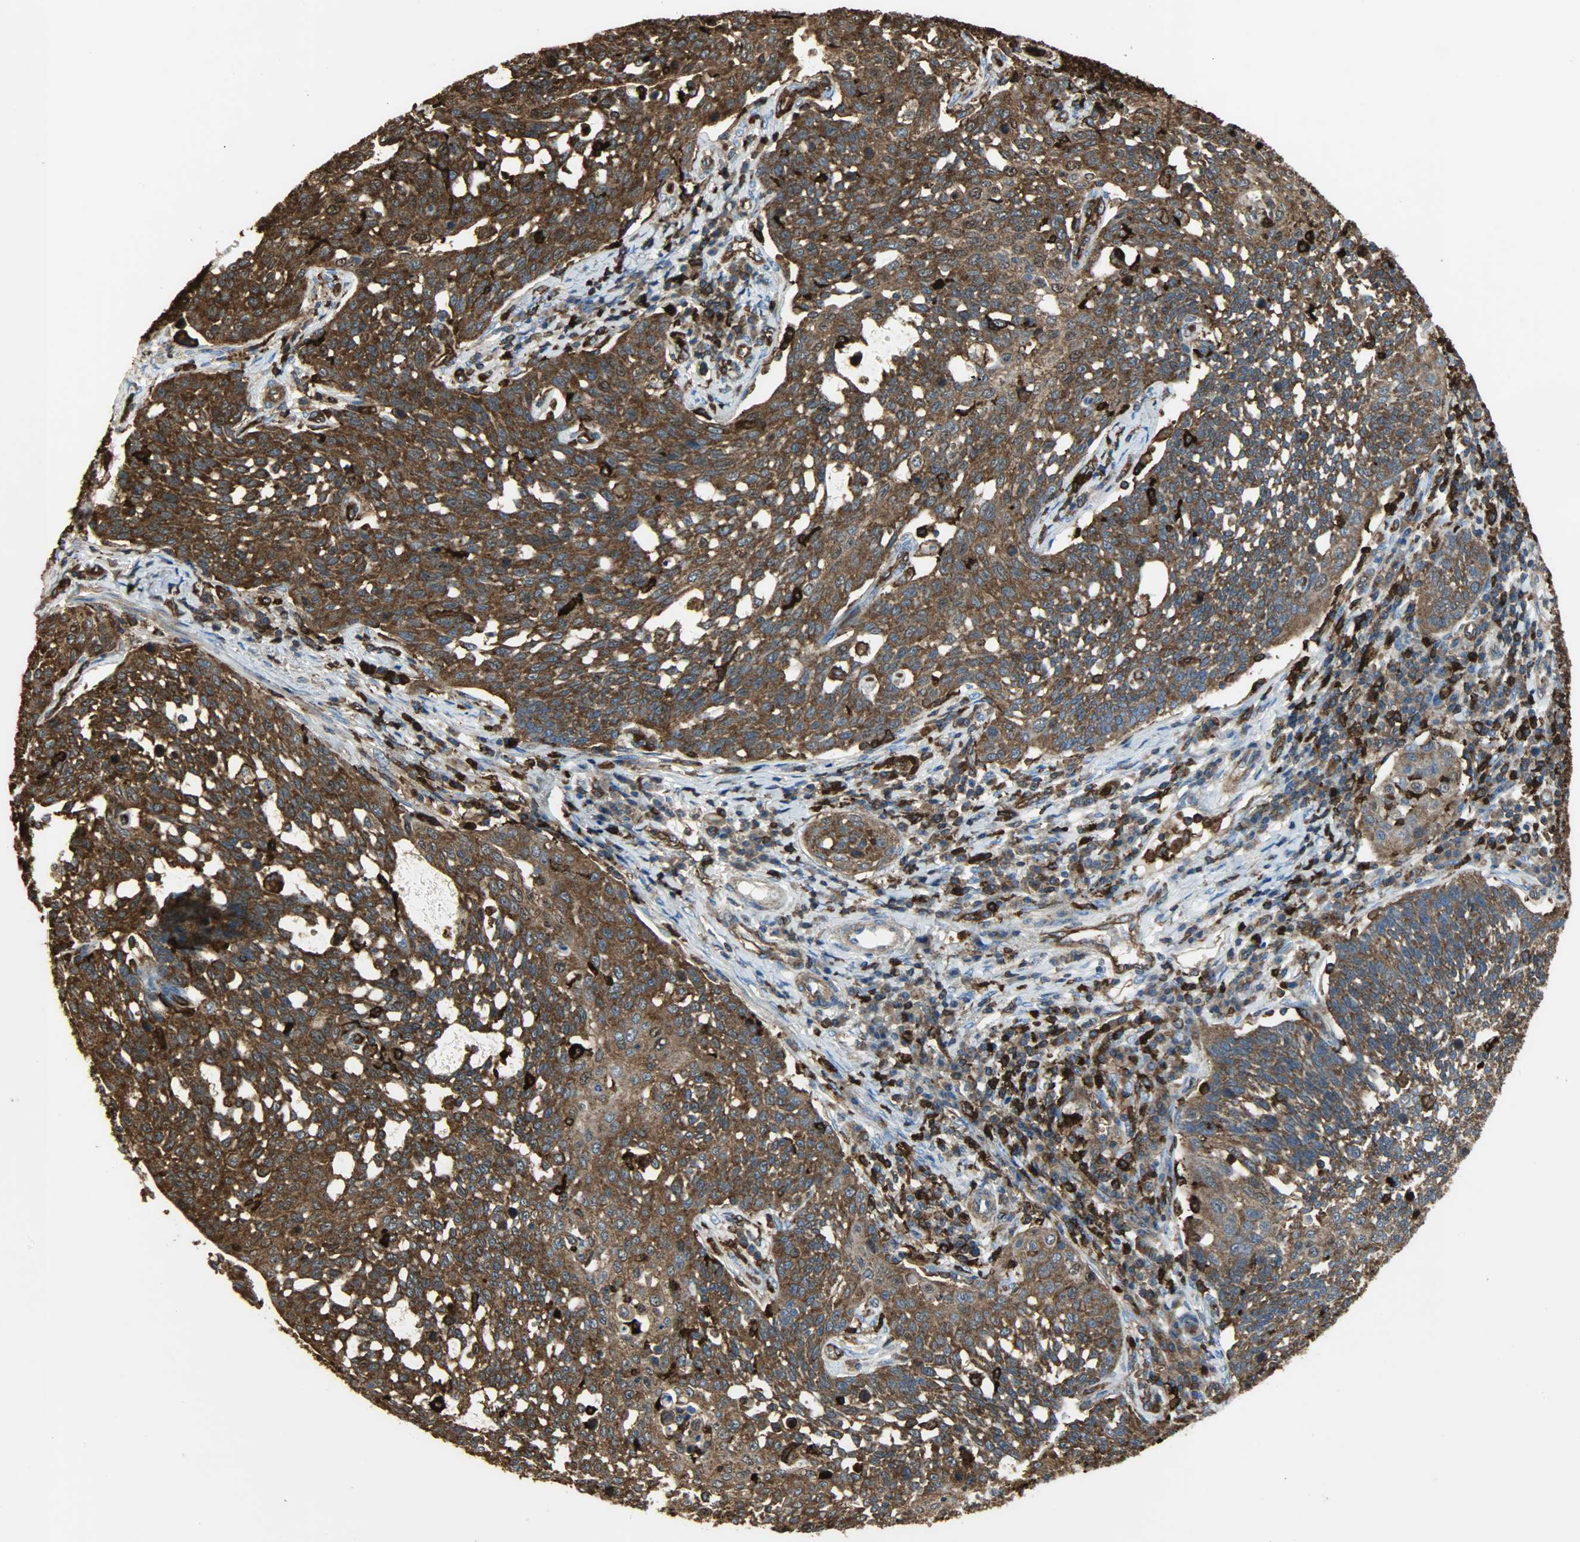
{"staining": {"intensity": "strong", "quantity": ">75%", "location": "cytoplasmic/membranous"}, "tissue": "cervical cancer", "cell_type": "Tumor cells", "image_type": "cancer", "snomed": [{"axis": "morphology", "description": "Squamous cell carcinoma, NOS"}, {"axis": "topography", "description": "Cervix"}], "caption": "Immunohistochemistry (IHC) (DAB) staining of human cervical squamous cell carcinoma demonstrates strong cytoplasmic/membranous protein staining in about >75% of tumor cells.", "gene": "VASP", "patient": {"sex": "female", "age": 34}}